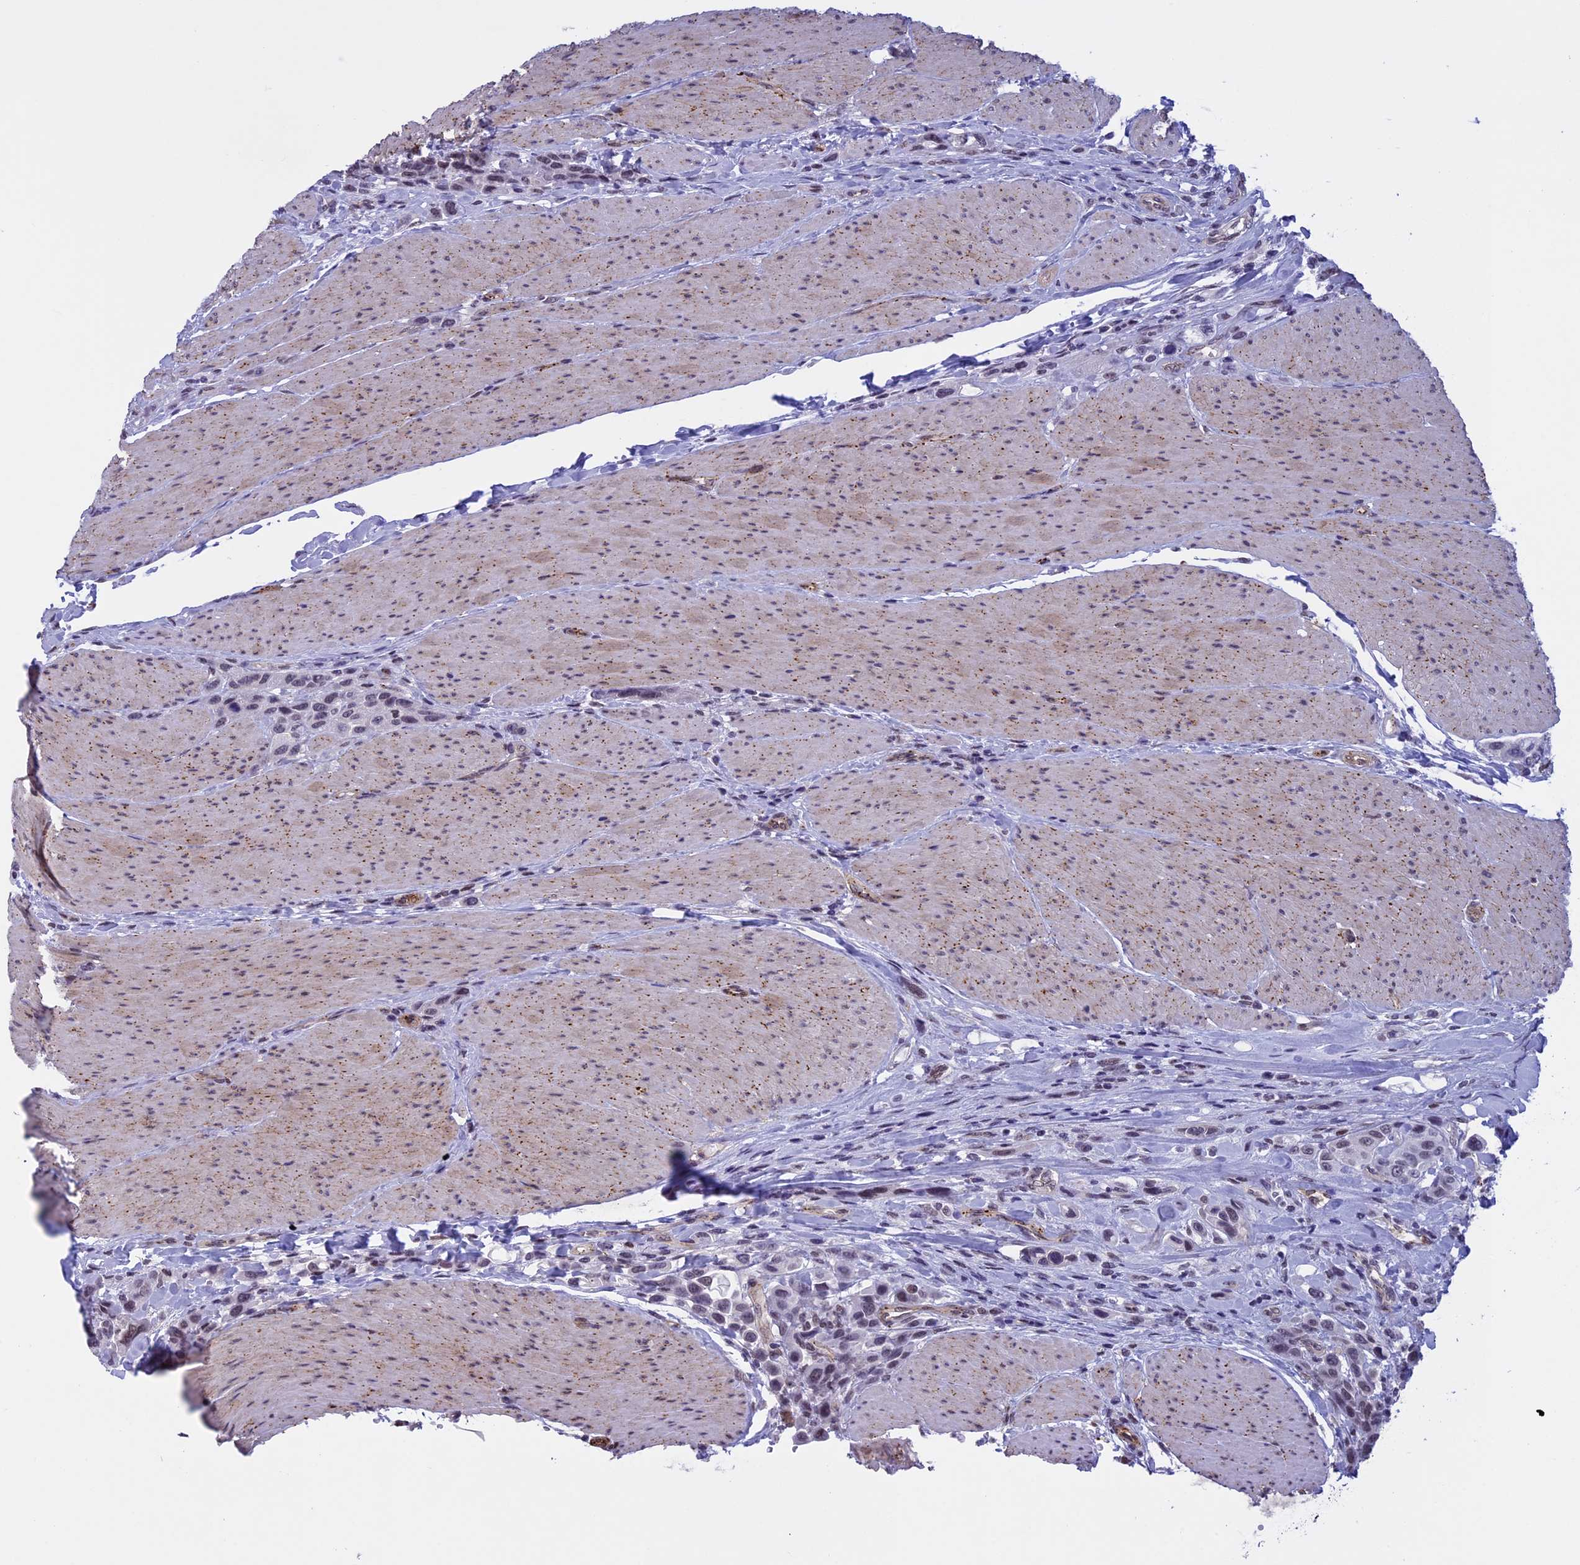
{"staining": {"intensity": "weak", "quantity": "25%-75%", "location": "nuclear"}, "tissue": "urothelial cancer", "cell_type": "Tumor cells", "image_type": "cancer", "snomed": [{"axis": "morphology", "description": "Urothelial carcinoma, High grade"}, {"axis": "topography", "description": "Urinary bladder"}], "caption": "High-magnification brightfield microscopy of urothelial cancer stained with DAB (3,3'-diaminobenzidine) (brown) and counterstained with hematoxylin (blue). tumor cells exhibit weak nuclear expression is seen in approximately25%-75% of cells.", "gene": "NIPBL", "patient": {"sex": "male", "age": 50}}